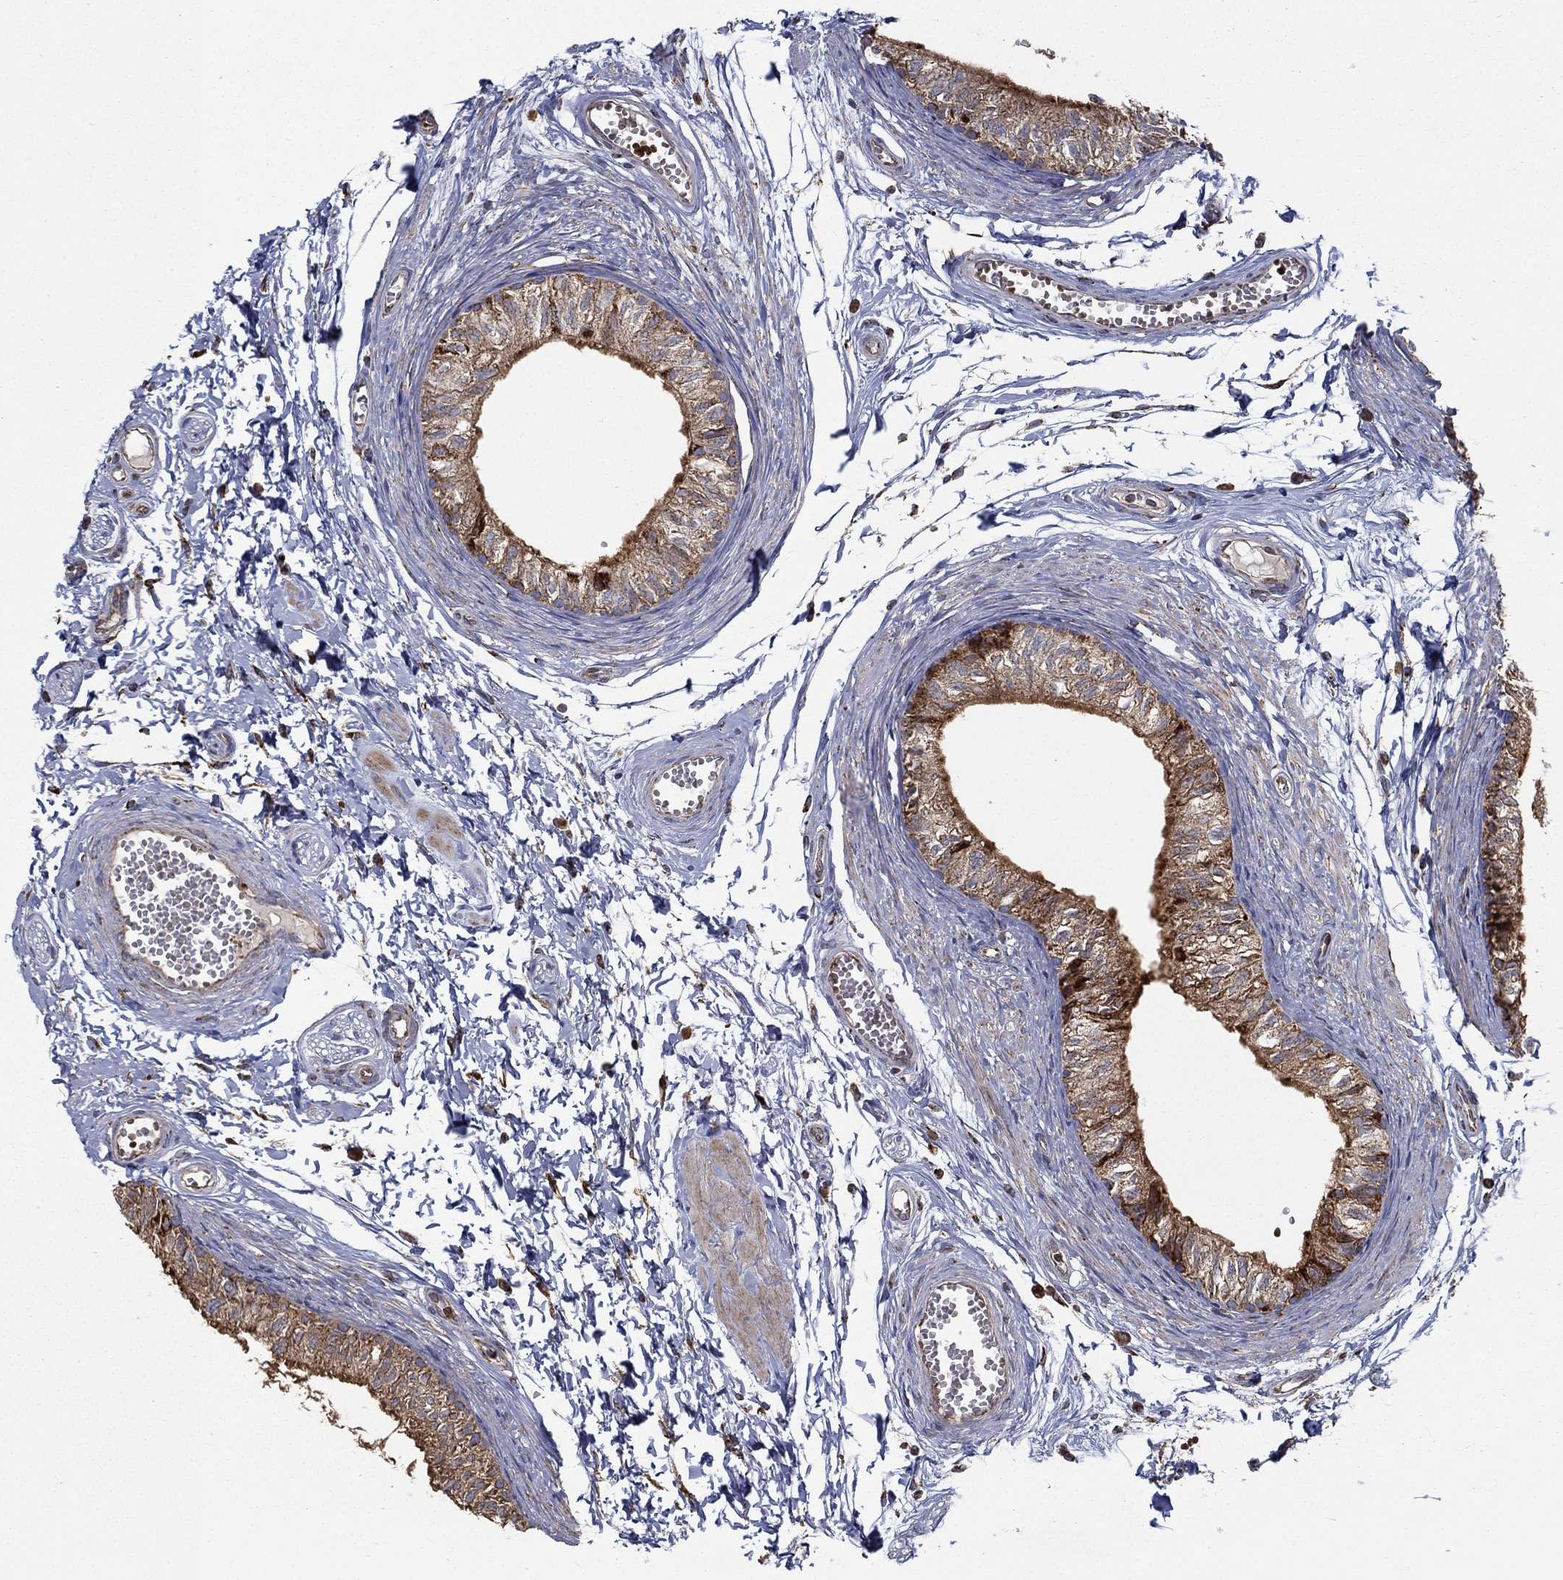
{"staining": {"intensity": "strong", "quantity": "25%-75%", "location": "cytoplasmic/membranous"}, "tissue": "epididymis", "cell_type": "Glandular cells", "image_type": "normal", "snomed": [{"axis": "morphology", "description": "Normal tissue, NOS"}, {"axis": "topography", "description": "Epididymis"}], "caption": "Strong cytoplasmic/membranous staining is seen in approximately 25%-75% of glandular cells in benign epididymis. The protein is stained brown, and the nuclei are stained in blue (DAB (3,3'-diaminobenzidine) IHC with brightfield microscopy, high magnification).", "gene": "MT", "patient": {"sex": "male", "age": 22}}